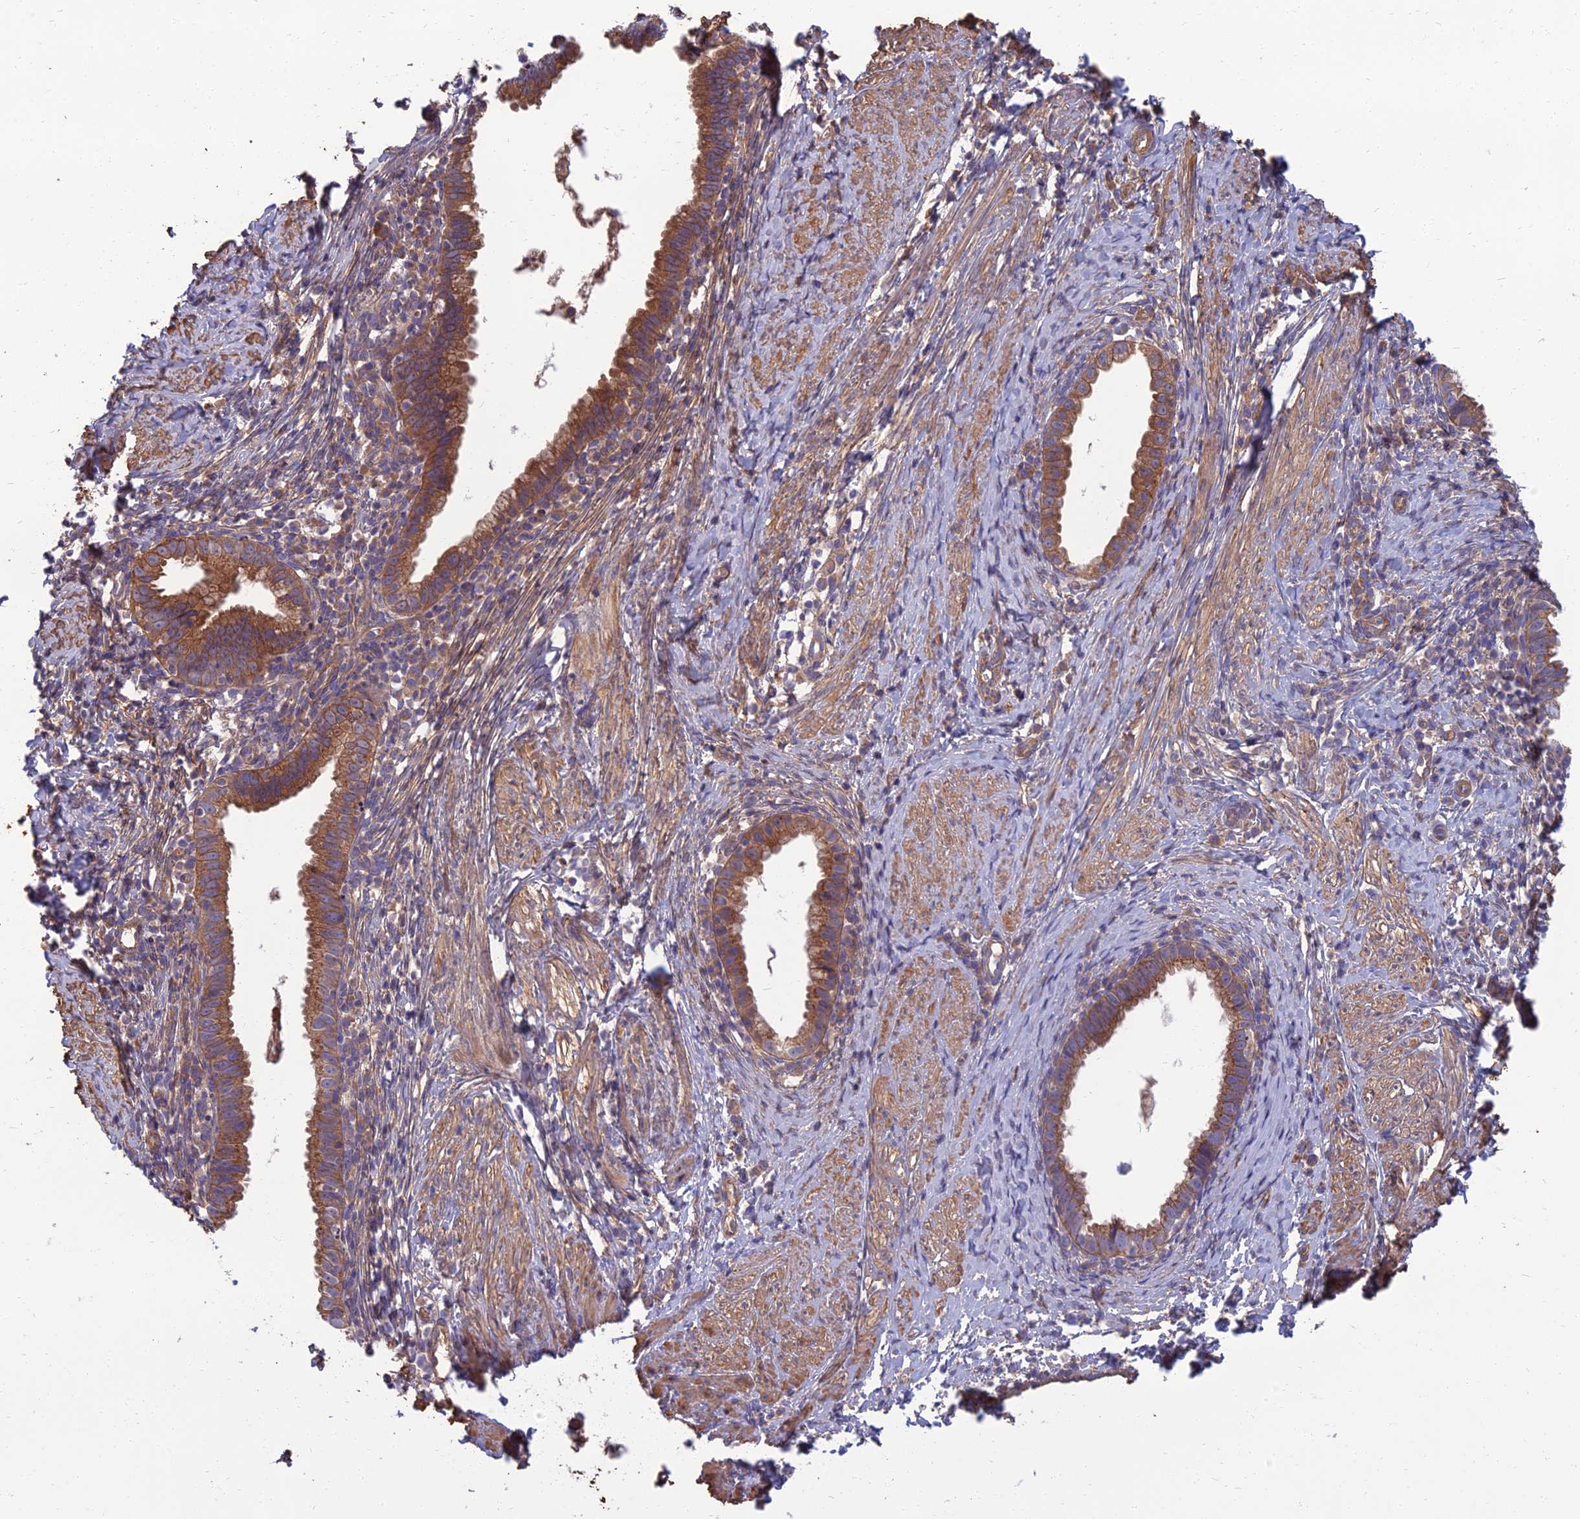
{"staining": {"intensity": "moderate", "quantity": ">75%", "location": "cytoplasmic/membranous"}, "tissue": "cervical cancer", "cell_type": "Tumor cells", "image_type": "cancer", "snomed": [{"axis": "morphology", "description": "Adenocarcinoma, NOS"}, {"axis": "topography", "description": "Cervix"}], "caption": "There is medium levels of moderate cytoplasmic/membranous staining in tumor cells of cervical cancer (adenocarcinoma), as demonstrated by immunohistochemical staining (brown color).", "gene": "WDR24", "patient": {"sex": "female", "age": 36}}